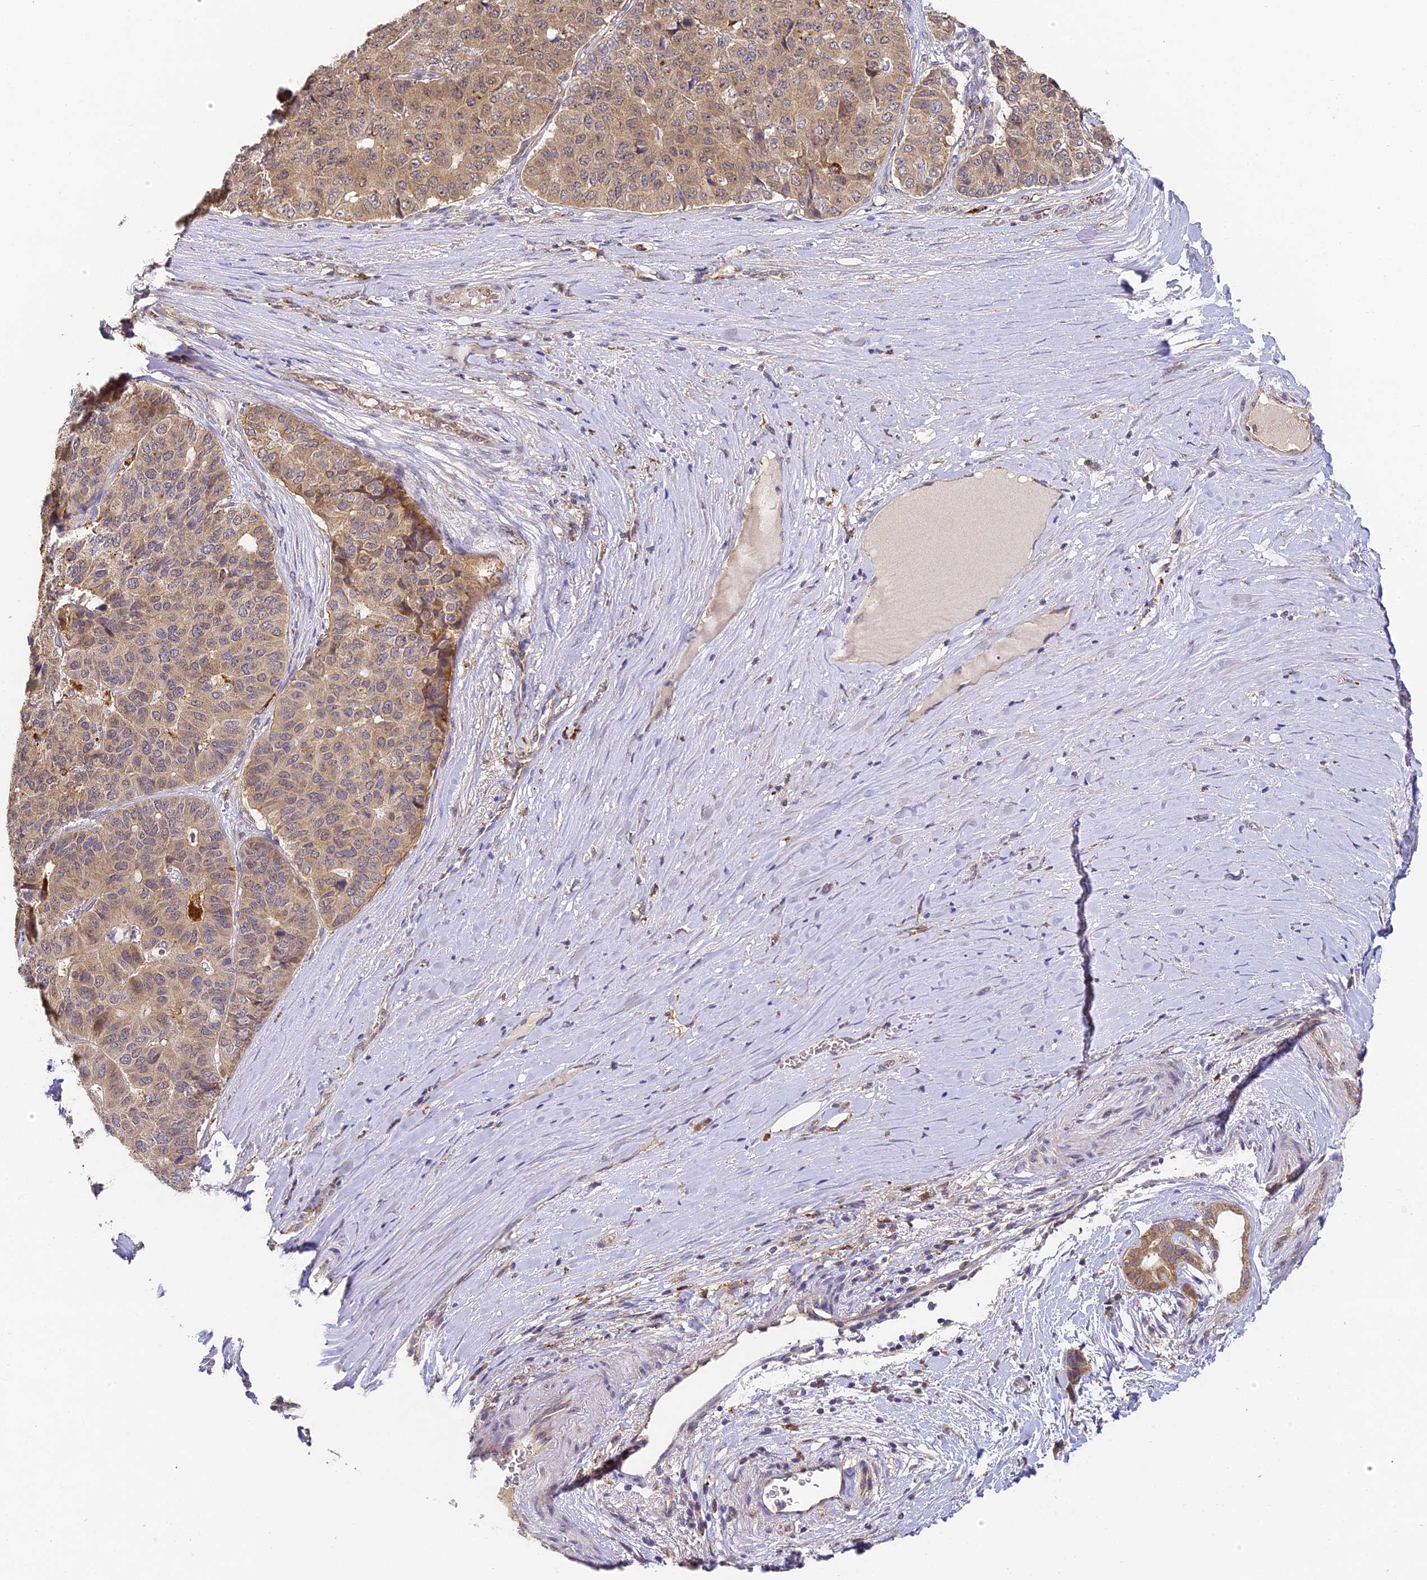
{"staining": {"intensity": "moderate", "quantity": ">75%", "location": "cytoplasmic/membranous"}, "tissue": "pancreatic cancer", "cell_type": "Tumor cells", "image_type": "cancer", "snomed": [{"axis": "morphology", "description": "Adenocarcinoma, NOS"}, {"axis": "topography", "description": "Pancreas"}], "caption": "Pancreatic adenocarcinoma stained with a brown dye shows moderate cytoplasmic/membranous positive expression in about >75% of tumor cells.", "gene": "YAE1", "patient": {"sex": "male", "age": 50}}